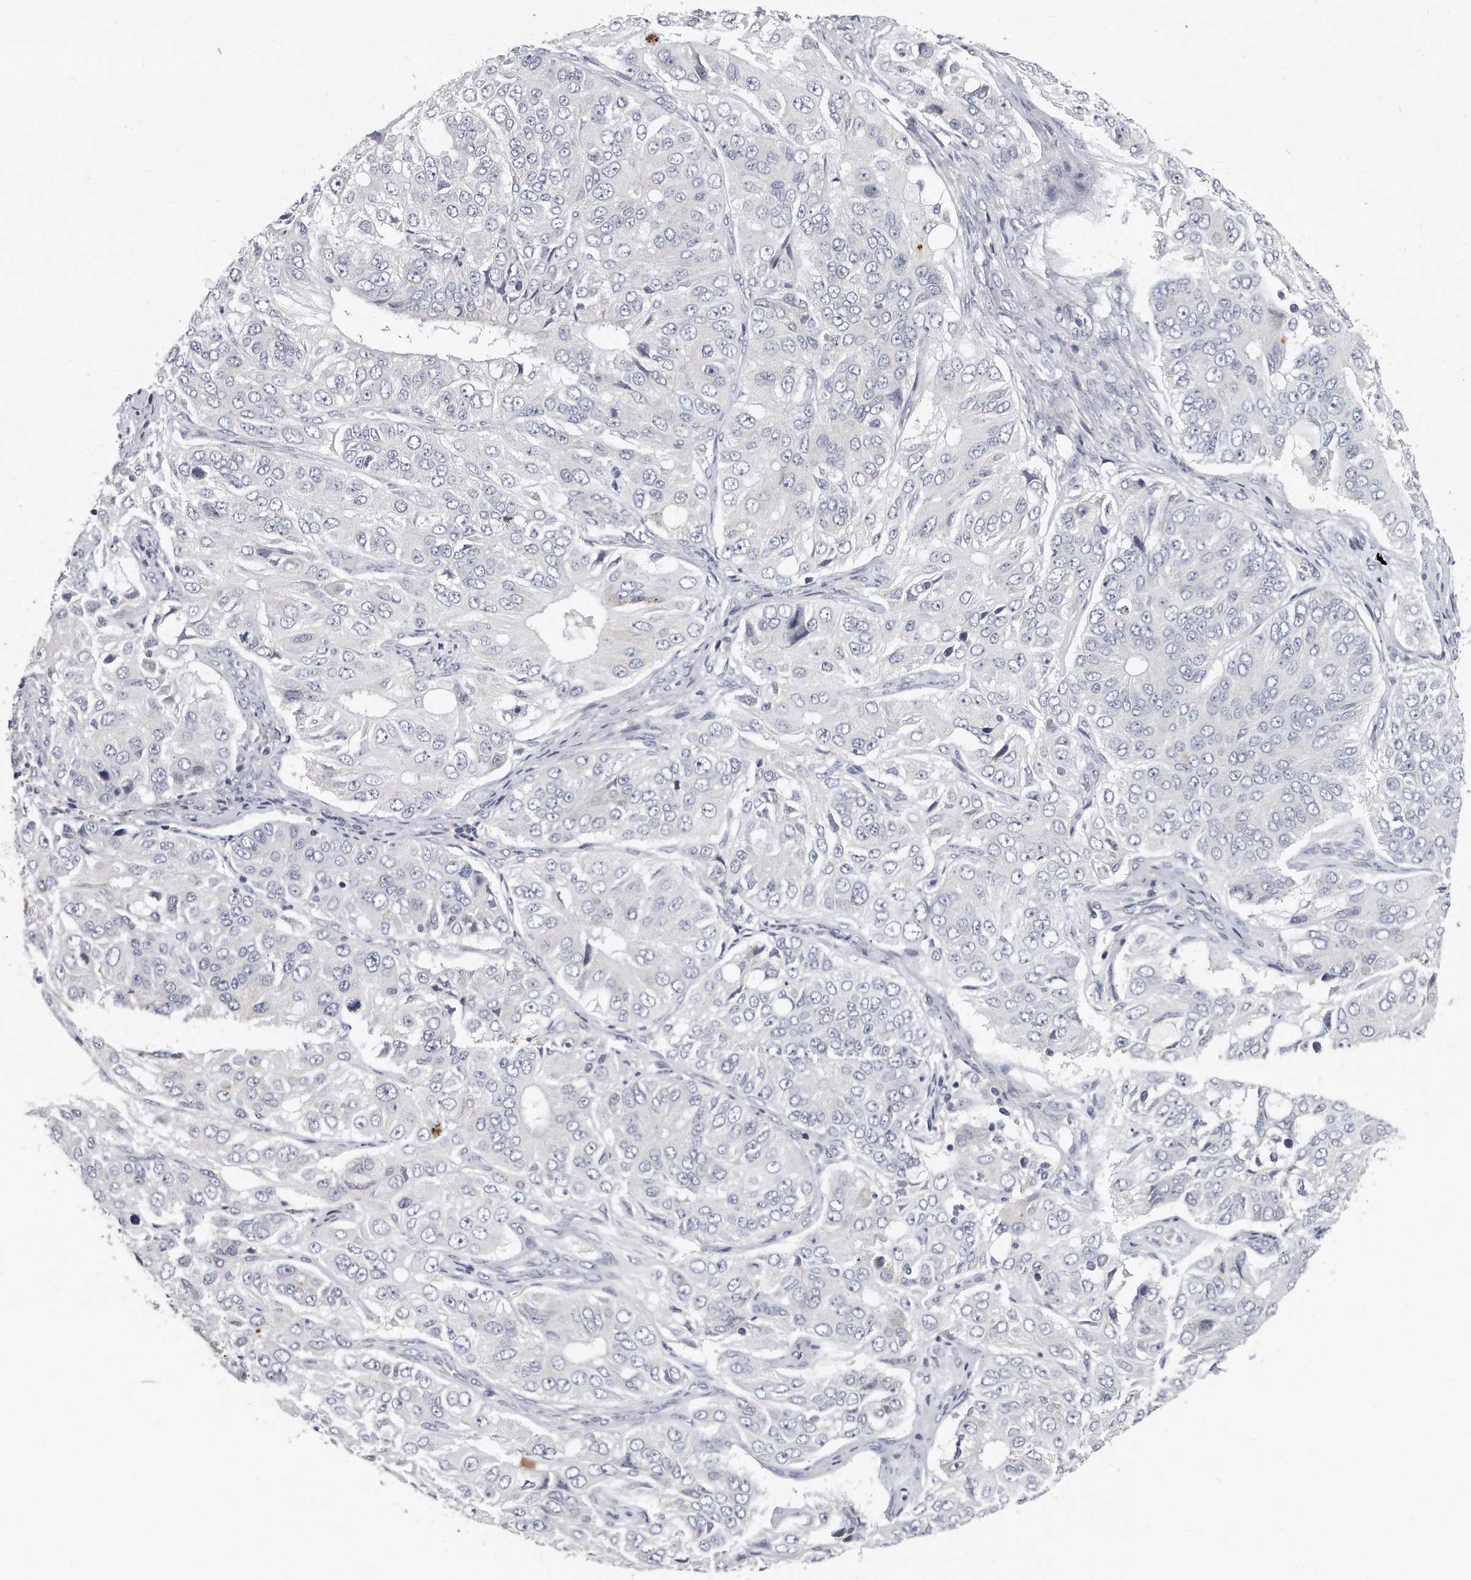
{"staining": {"intensity": "negative", "quantity": "none", "location": "none"}, "tissue": "ovarian cancer", "cell_type": "Tumor cells", "image_type": "cancer", "snomed": [{"axis": "morphology", "description": "Carcinoma, endometroid"}, {"axis": "topography", "description": "Ovary"}], "caption": "Immunohistochemistry (IHC) image of endometroid carcinoma (ovarian) stained for a protein (brown), which reveals no expression in tumor cells.", "gene": "PLEKHA6", "patient": {"sex": "female", "age": 51}}